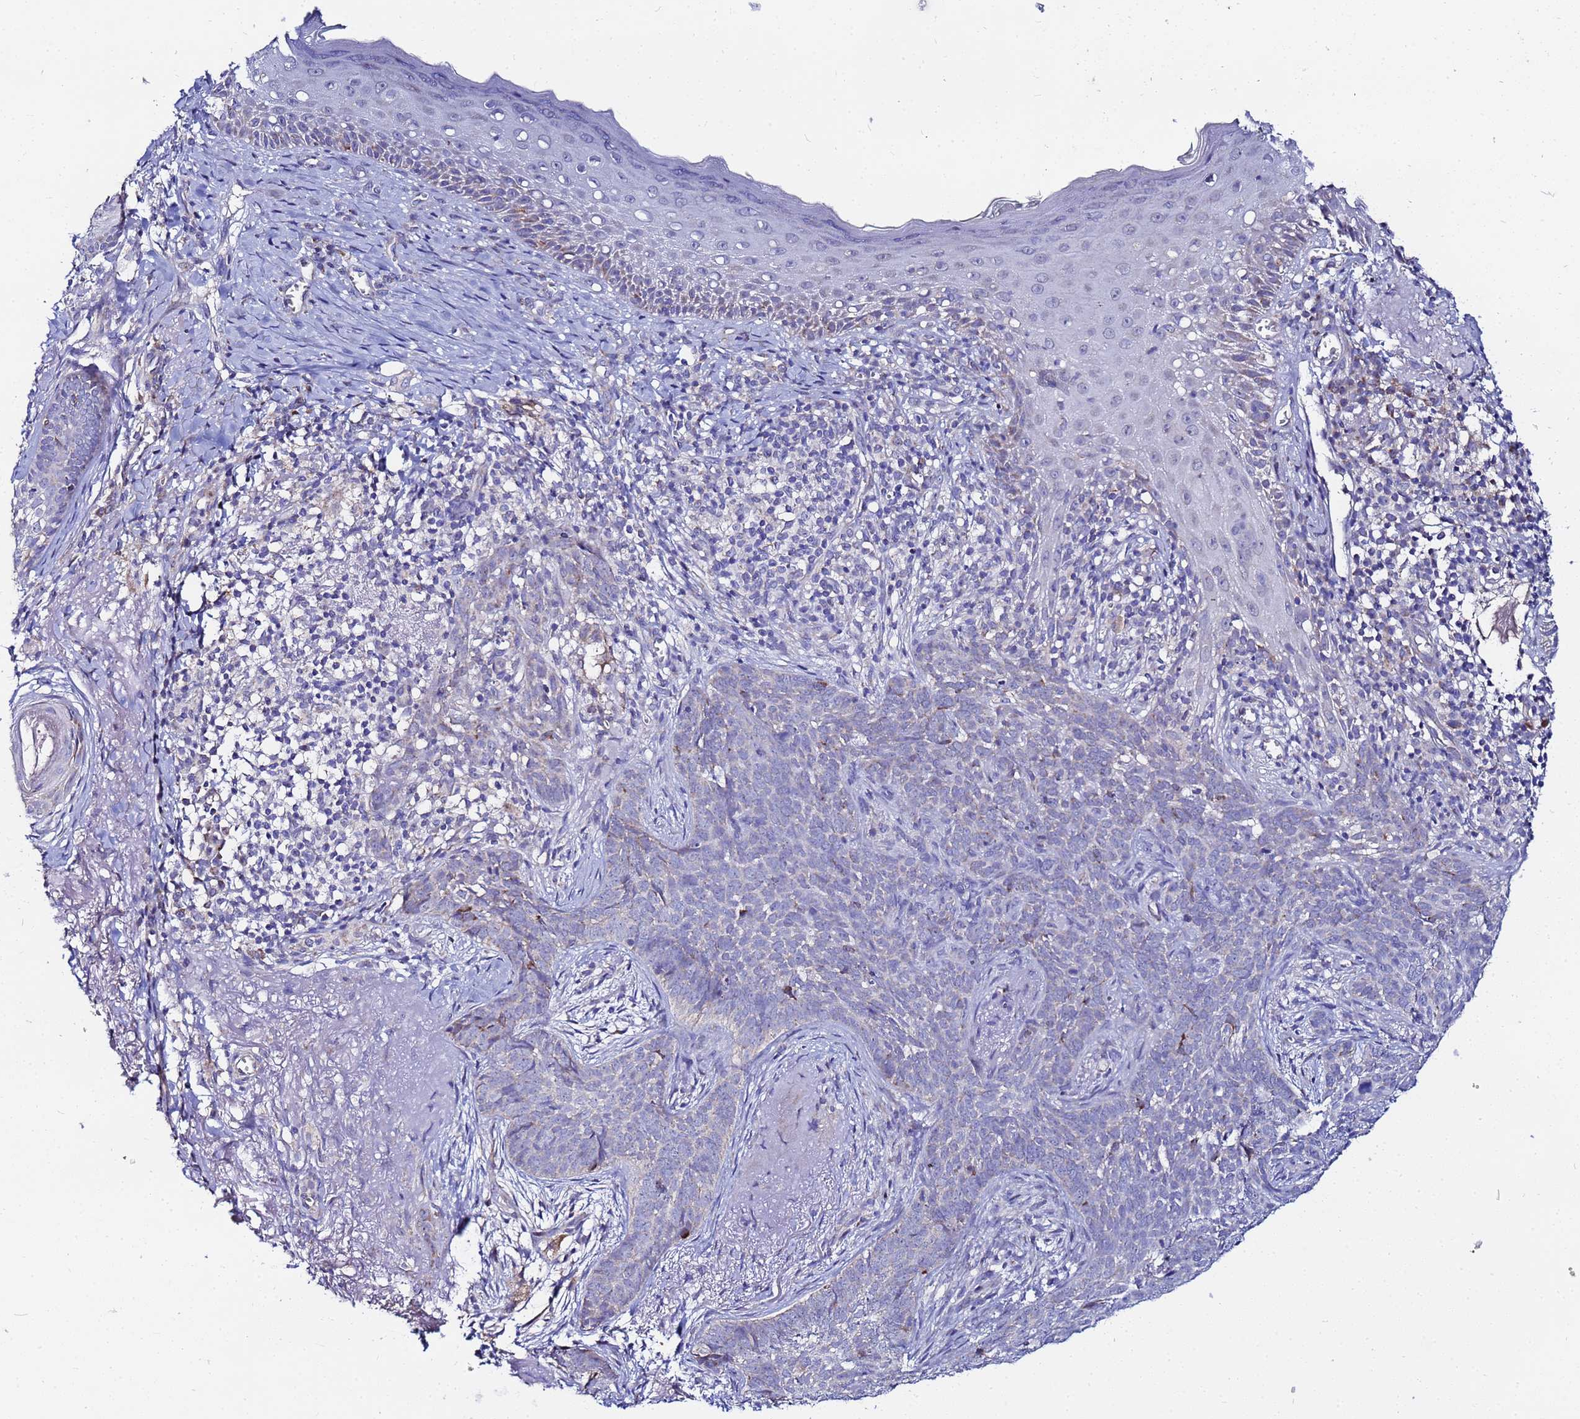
{"staining": {"intensity": "negative", "quantity": "none", "location": "none"}, "tissue": "skin cancer", "cell_type": "Tumor cells", "image_type": "cancer", "snomed": [{"axis": "morphology", "description": "Basal cell carcinoma"}, {"axis": "topography", "description": "Skin"}], "caption": "IHC image of neoplastic tissue: human skin cancer stained with DAB (3,3'-diaminobenzidine) displays no significant protein expression in tumor cells. The staining was performed using DAB to visualize the protein expression in brown, while the nuclei were stained in blue with hematoxylin (Magnification: 20x).", "gene": "FAHD2A", "patient": {"sex": "female", "age": 76}}